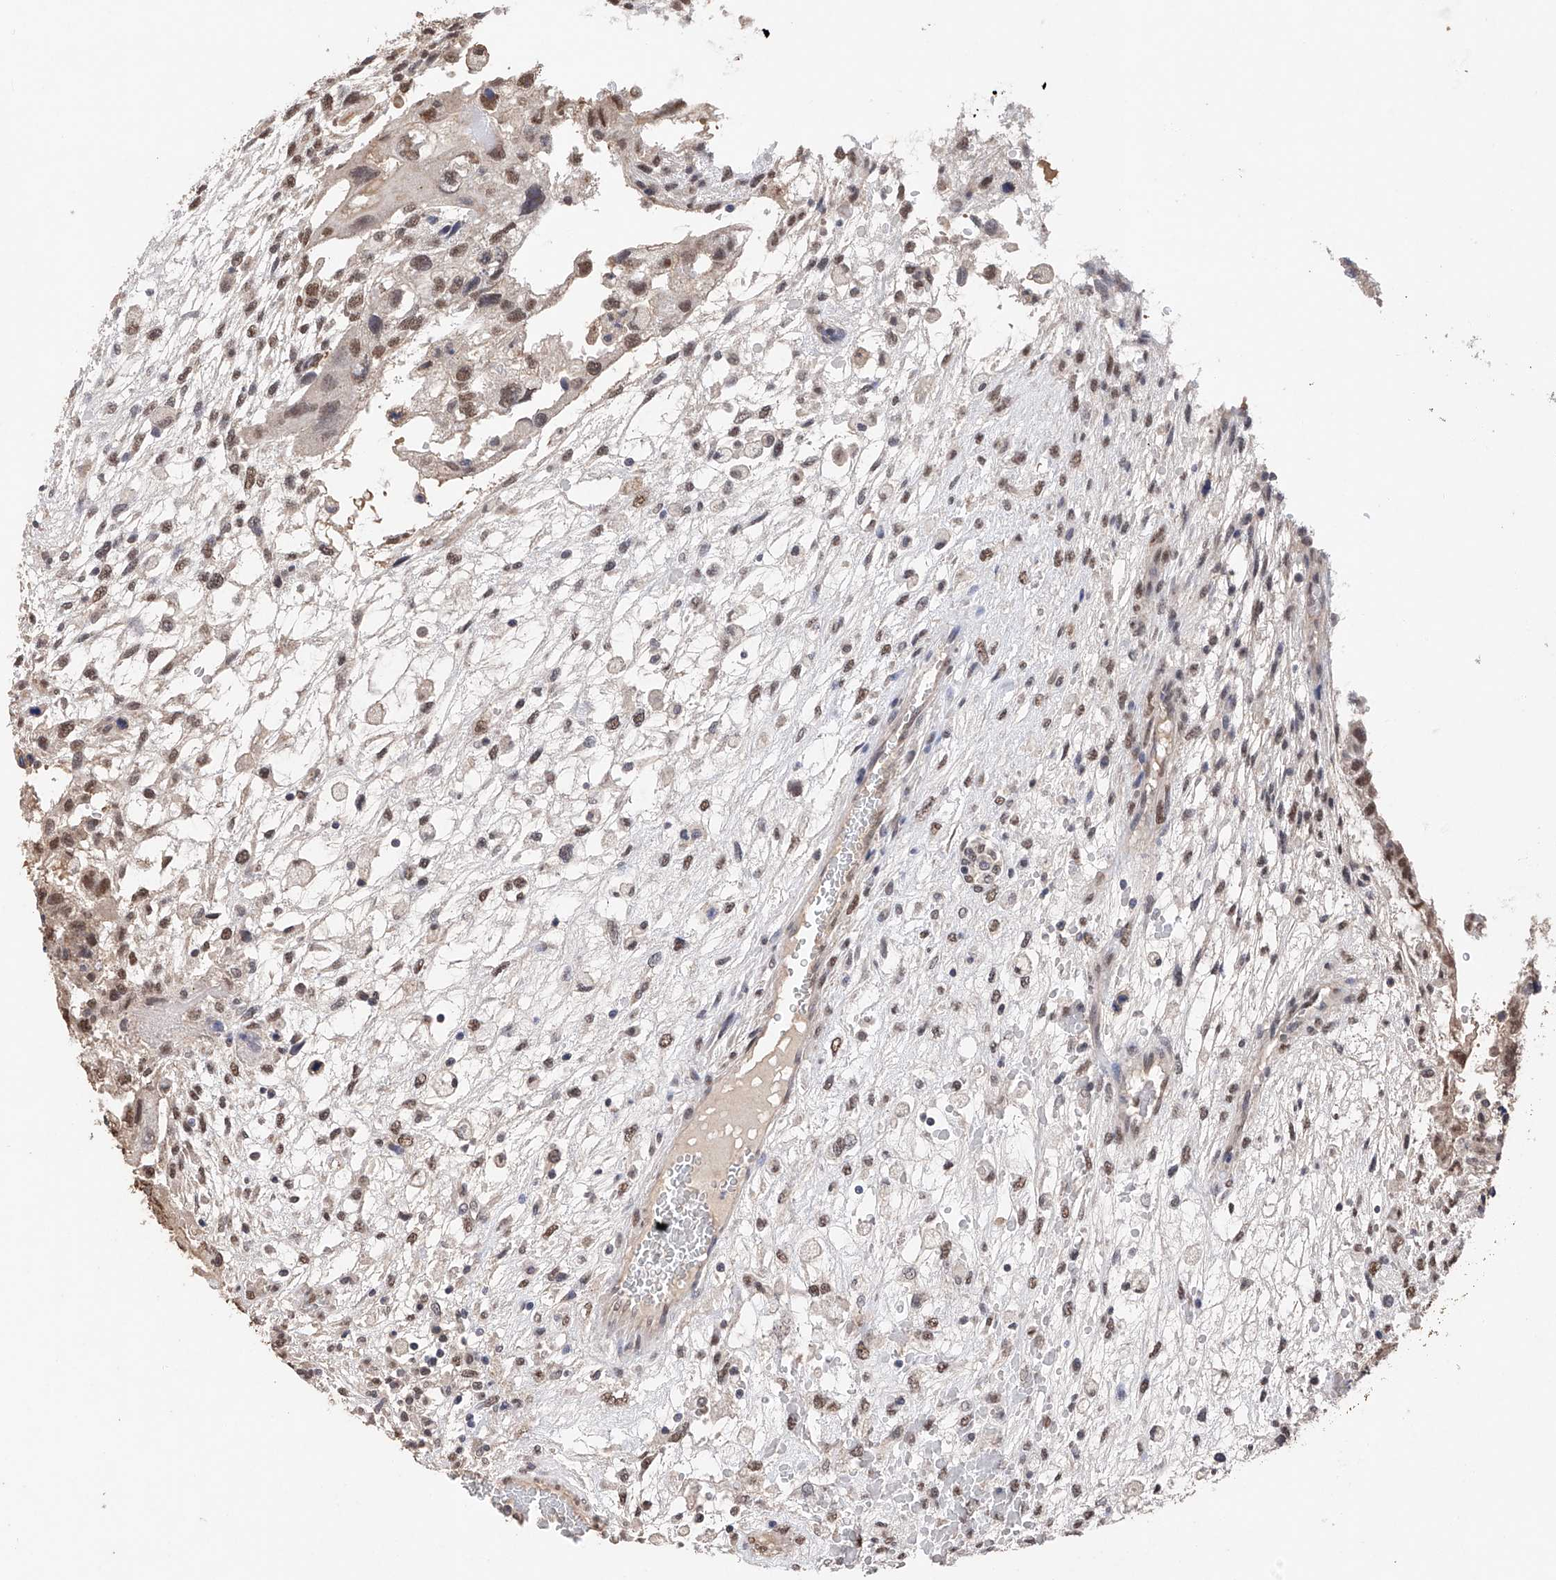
{"staining": {"intensity": "moderate", "quantity": ">75%", "location": "nuclear"}, "tissue": "testis cancer", "cell_type": "Tumor cells", "image_type": "cancer", "snomed": [{"axis": "morphology", "description": "Carcinoma, Embryonal, NOS"}, {"axis": "topography", "description": "Testis"}], "caption": "Immunohistochemical staining of embryonal carcinoma (testis) reveals medium levels of moderate nuclear expression in about >75% of tumor cells. The protein of interest is stained brown, and the nuclei are stained in blue (DAB IHC with brightfield microscopy, high magnification).", "gene": "DMAP1", "patient": {"sex": "male", "age": 36}}